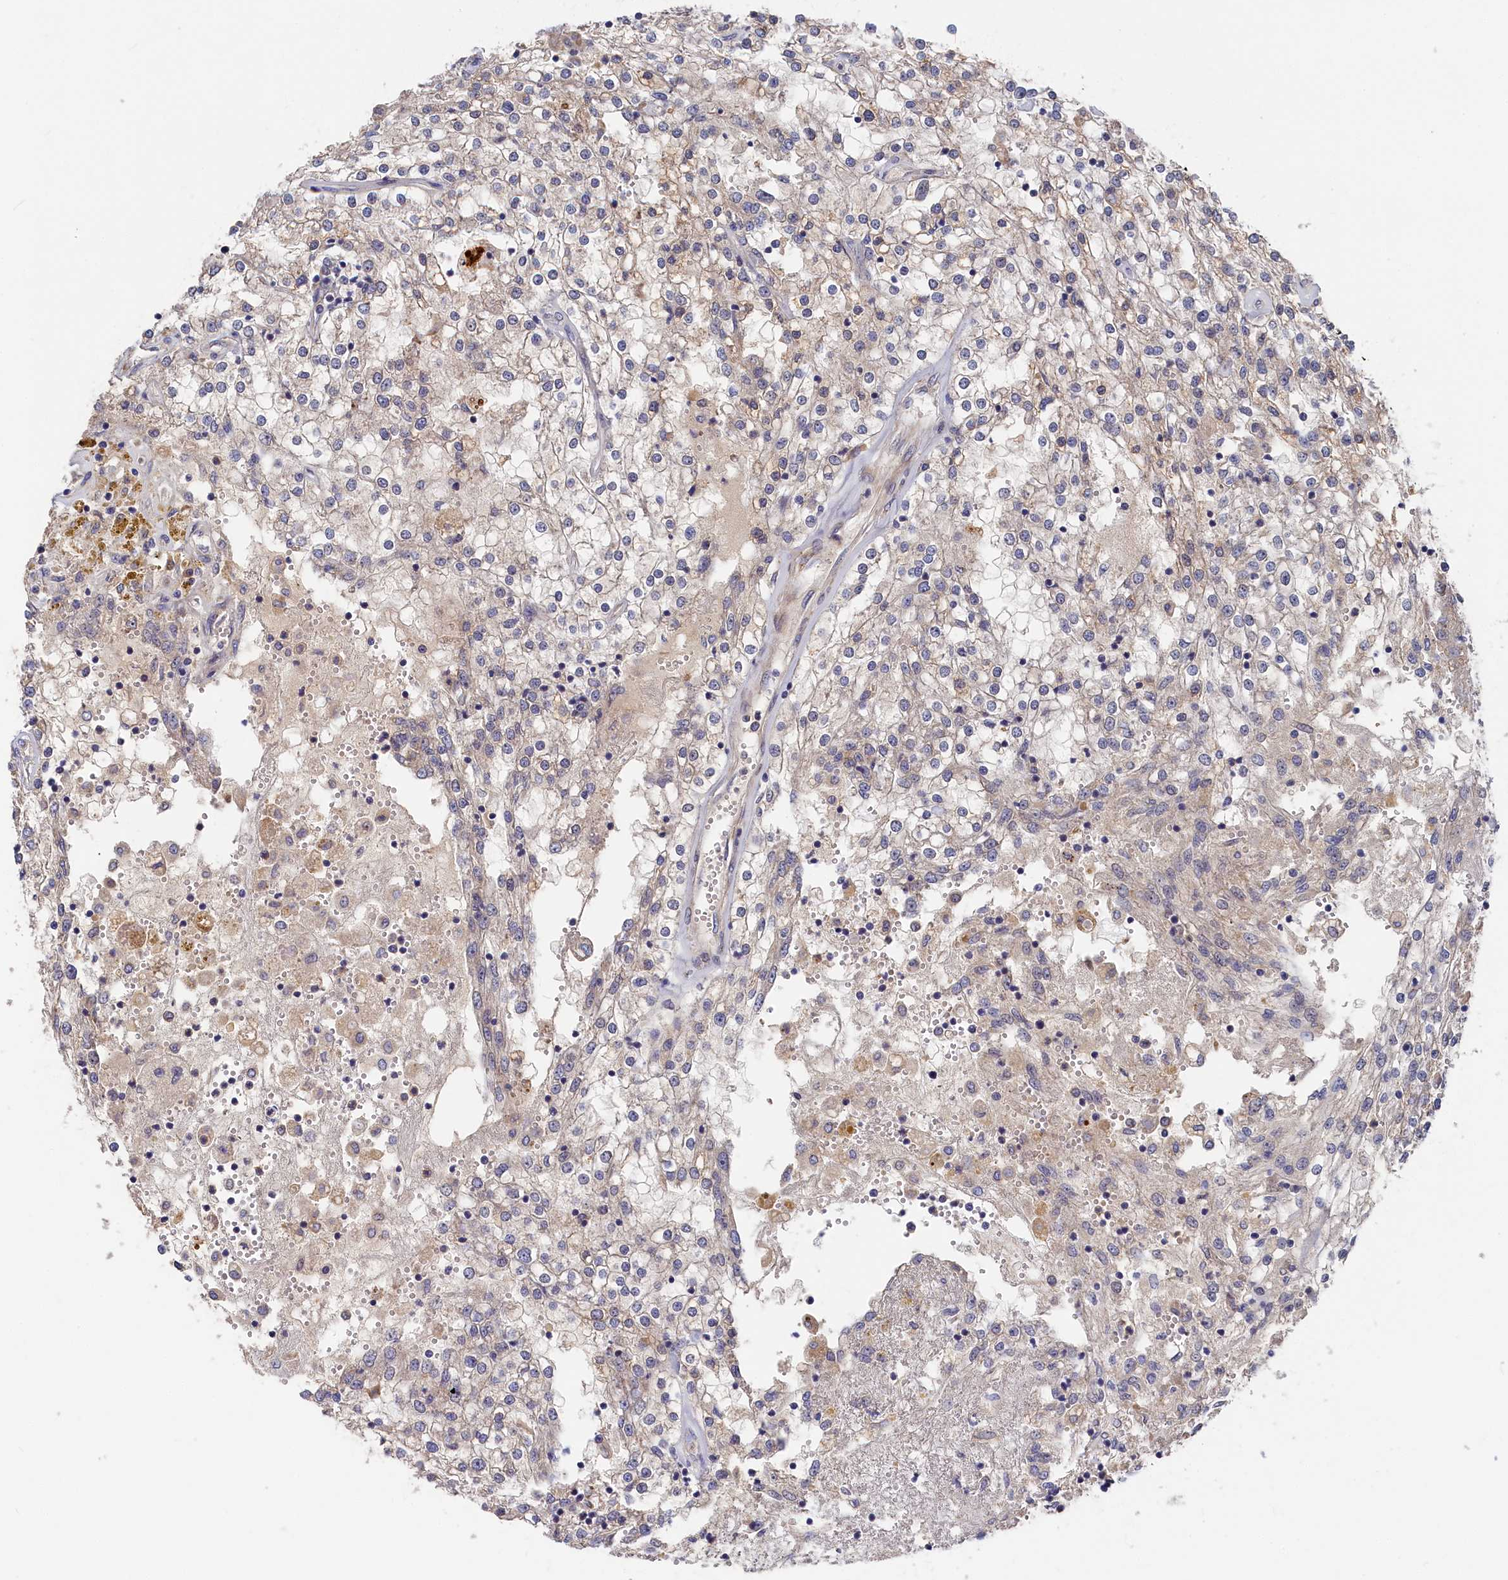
{"staining": {"intensity": "negative", "quantity": "none", "location": "none"}, "tissue": "renal cancer", "cell_type": "Tumor cells", "image_type": "cancer", "snomed": [{"axis": "morphology", "description": "Adenocarcinoma, NOS"}, {"axis": "topography", "description": "Kidney"}], "caption": "A photomicrograph of human renal cancer is negative for staining in tumor cells.", "gene": "CYB5D2", "patient": {"sex": "female", "age": 52}}